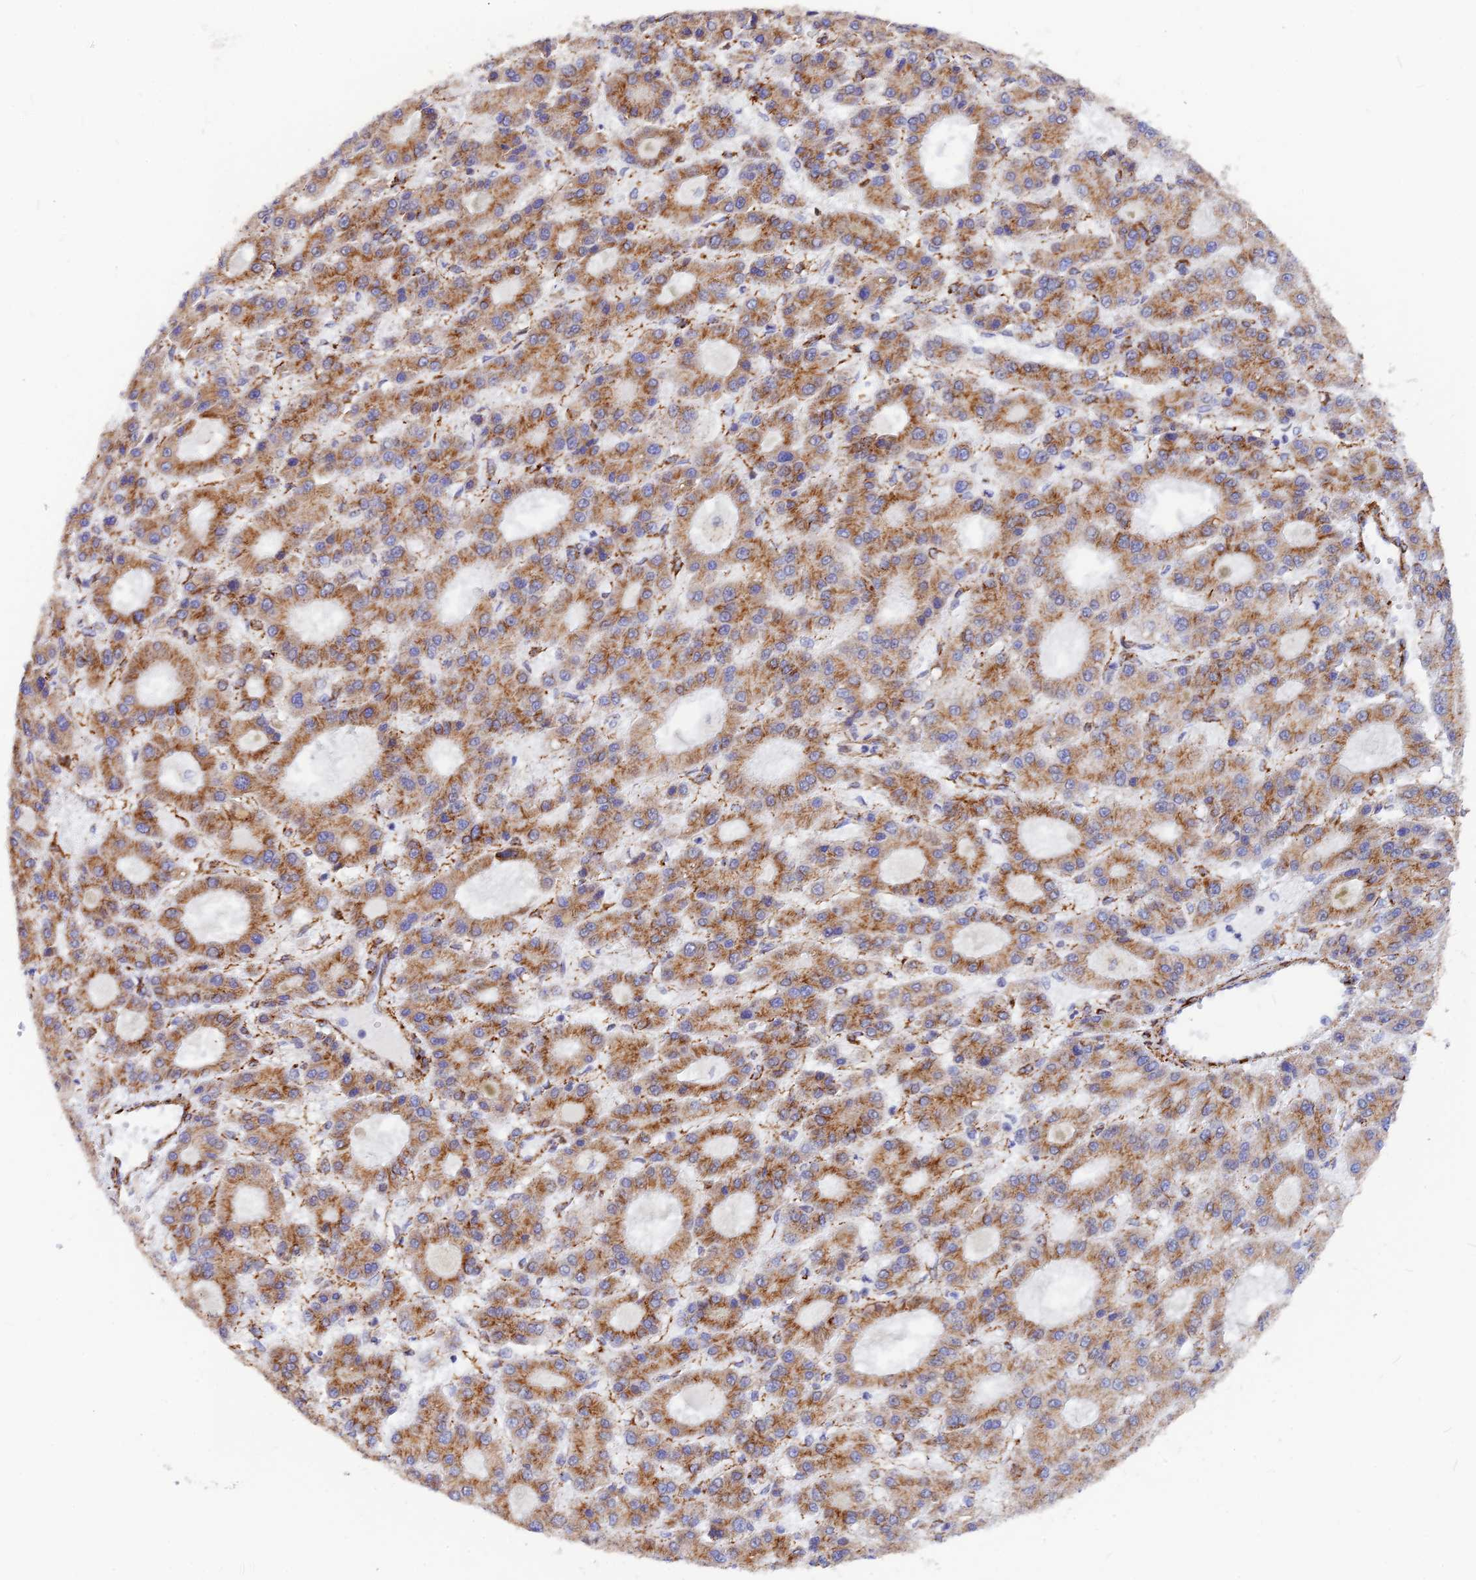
{"staining": {"intensity": "moderate", "quantity": ">75%", "location": "cytoplasmic/membranous"}, "tissue": "liver cancer", "cell_type": "Tumor cells", "image_type": "cancer", "snomed": [{"axis": "morphology", "description": "Carcinoma, Hepatocellular, NOS"}, {"axis": "topography", "description": "Liver"}], "caption": "A high-resolution photomicrograph shows immunohistochemistry (IHC) staining of liver hepatocellular carcinoma, which displays moderate cytoplasmic/membranous expression in approximately >75% of tumor cells.", "gene": "VSTM2L", "patient": {"sex": "male", "age": 70}}